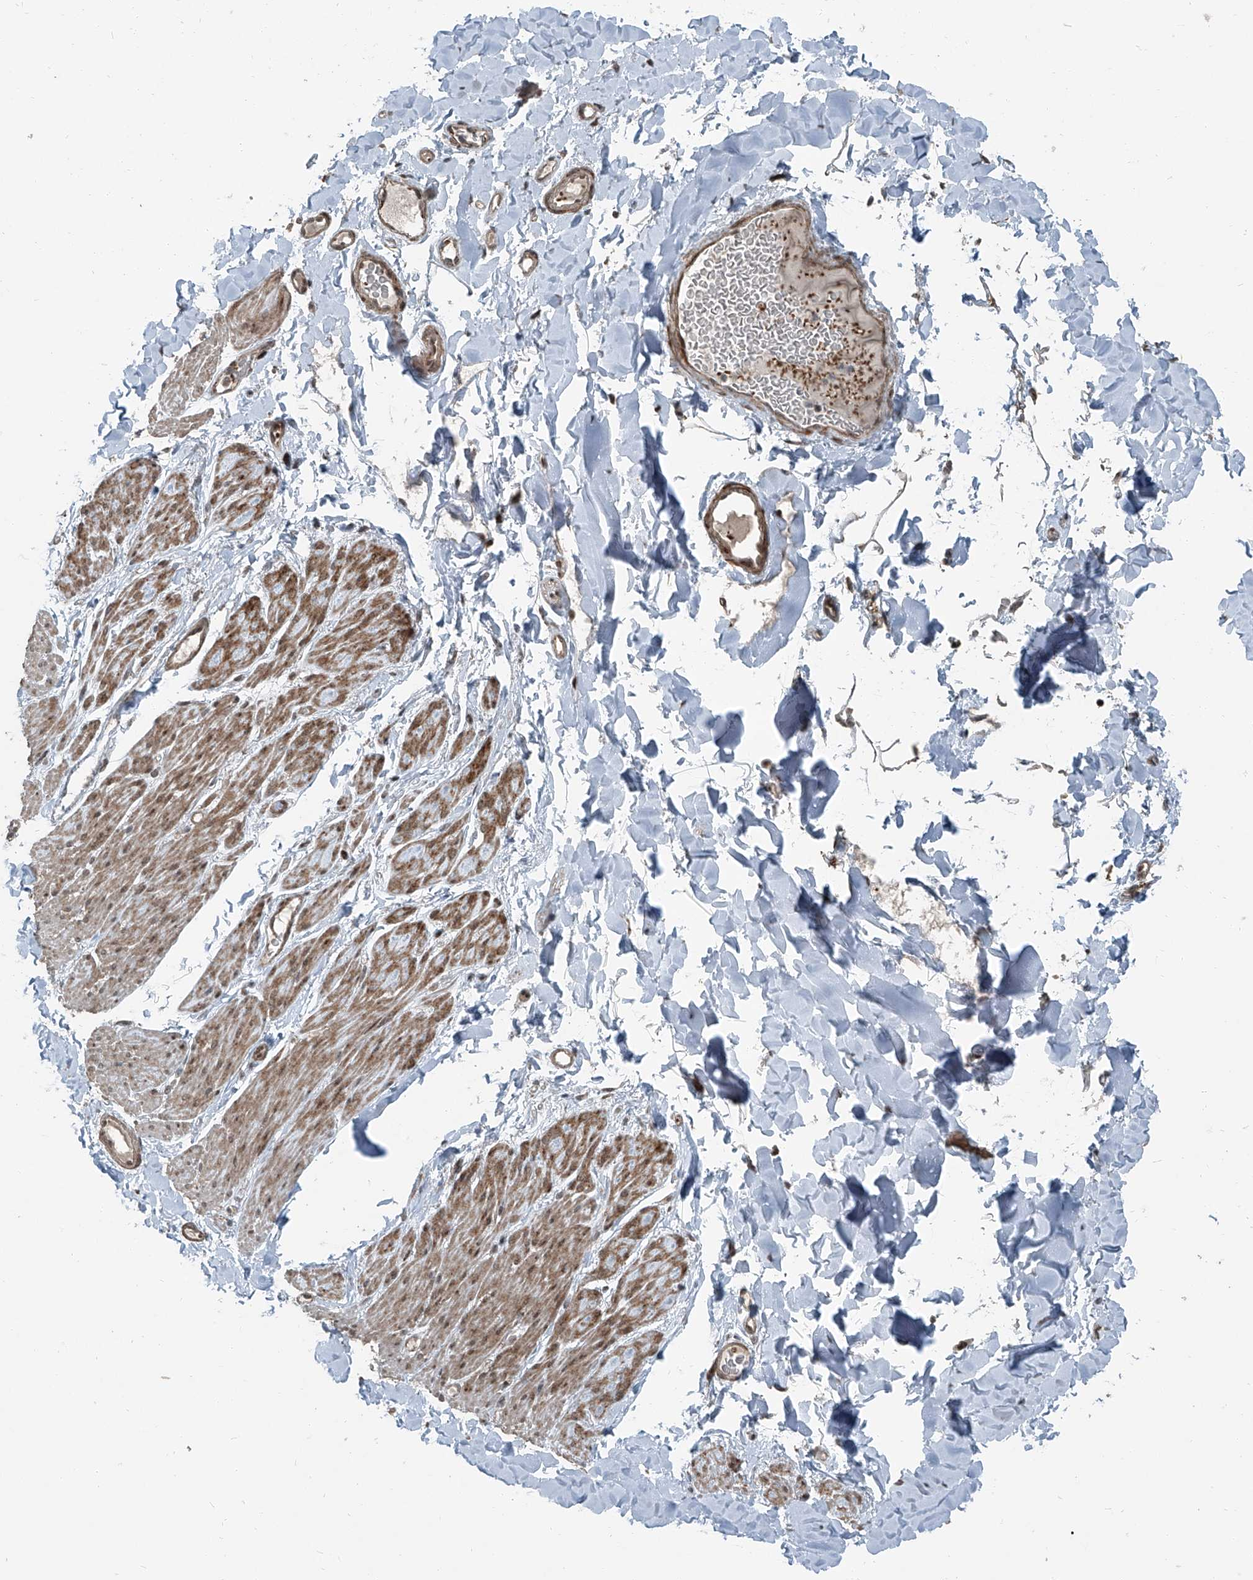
{"staining": {"intensity": "moderate", "quantity": ">75%", "location": "cytoplasmic/membranous,nuclear"}, "tissue": "smooth muscle", "cell_type": "Smooth muscle cells", "image_type": "normal", "snomed": [{"axis": "morphology", "description": "Normal tissue, NOS"}, {"axis": "topography", "description": "Colon"}, {"axis": "topography", "description": "Peripheral nerve tissue"}], "caption": "High-power microscopy captured an IHC photomicrograph of benign smooth muscle, revealing moderate cytoplasmic/membranous,nuclear expression in approximately >75% of smooth muscle cells.", "gene": "ZNF570", "patient": {"sex": "female", "age": 61}}